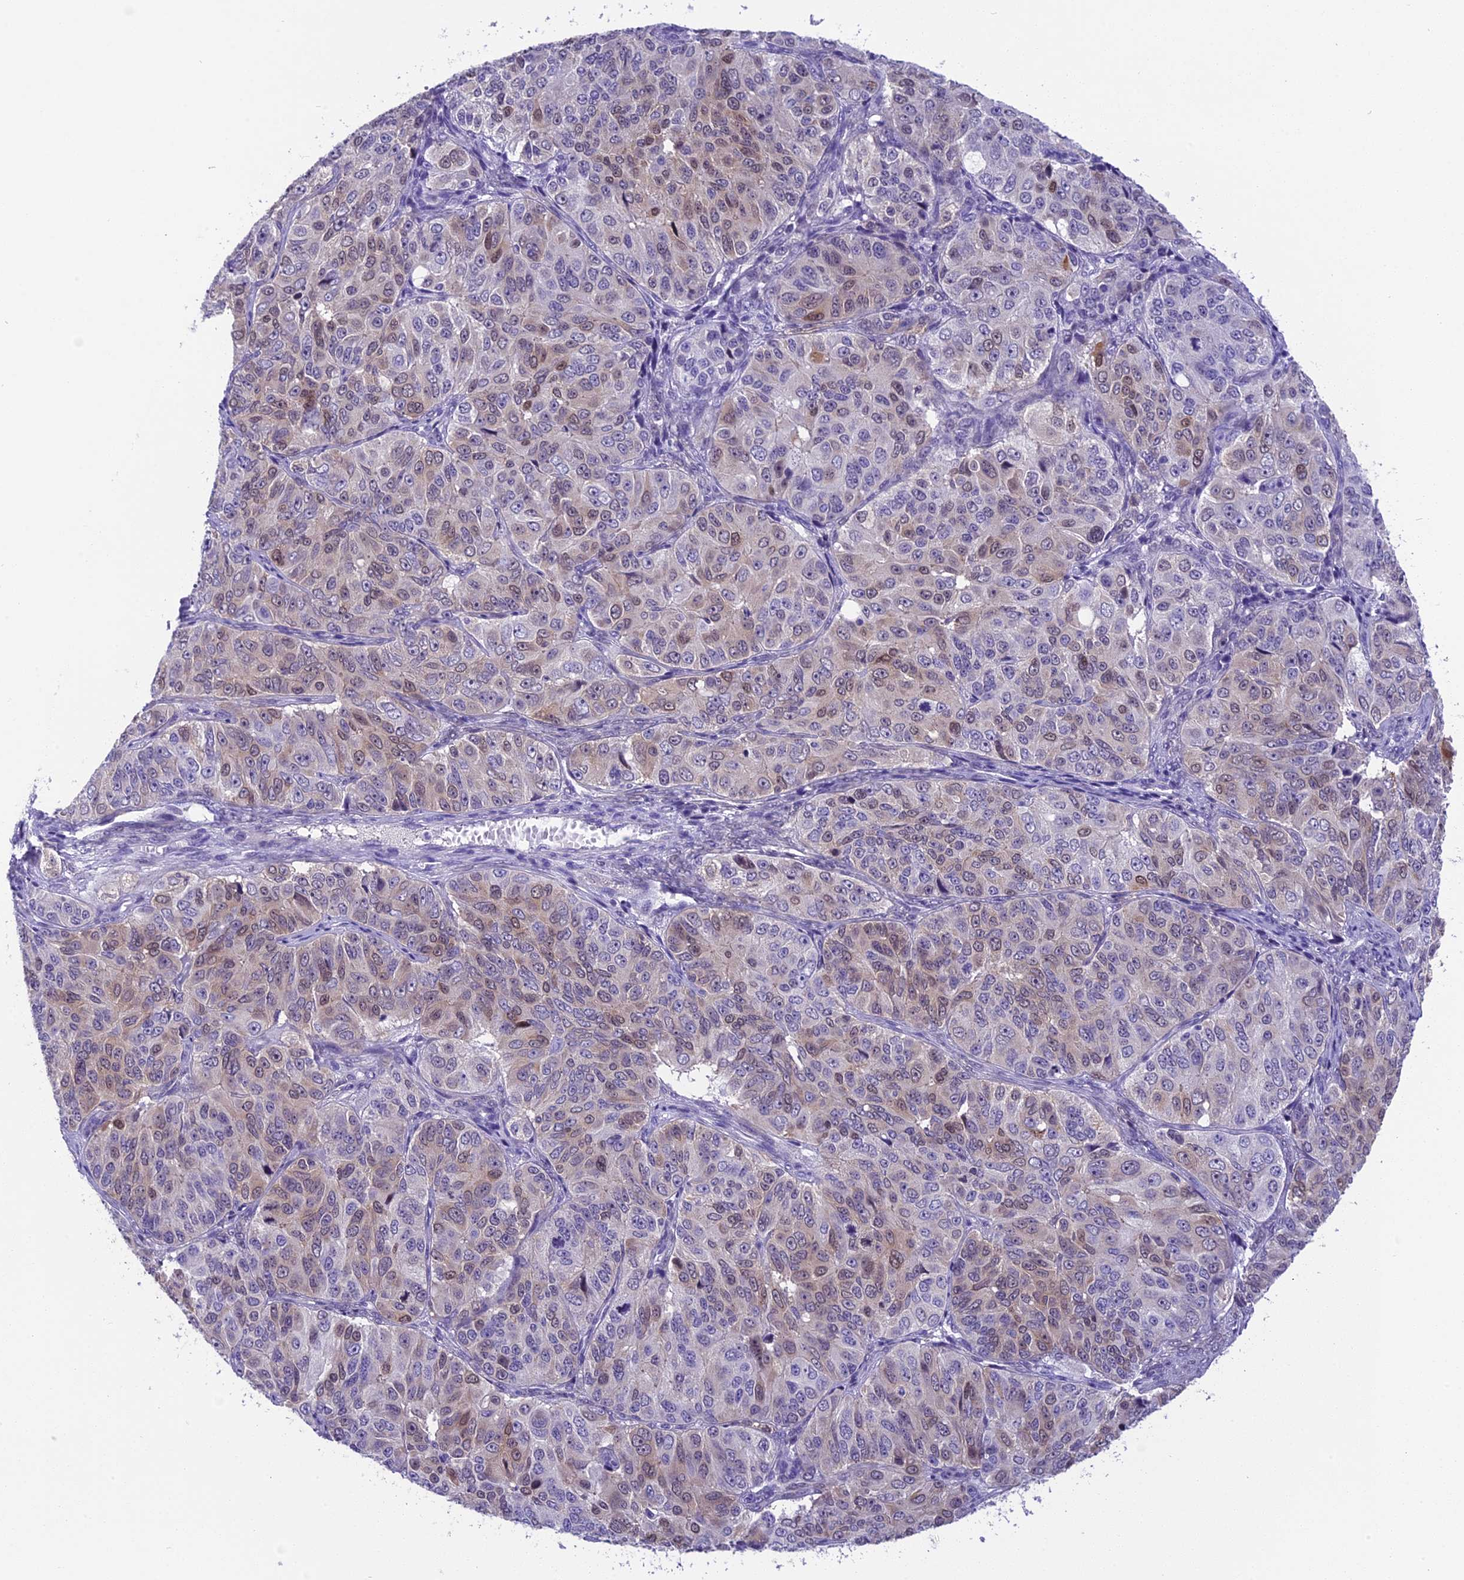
{"staining": {"intensity": "weak", "quantity": "<25%", "location": "nuclear"}, "tissue": "ovarian cancer", "cell_type": "Tumor cells", "image_type": "cancer", "snomed": [{"axis": "morphology", "description": "Carcinoma, endometroid"}, {"axis": "topography", "description": "Ovary"}], "caption": "High power microscopy micrograph of an IHC photomicrograph of ovarian cancer (endometroid carcinoma), revealing no significant expression in tumor cells. Nuclei are stained in blue.", "gene": "PRR15", "patient": {"sex": "female", "age": 51}}